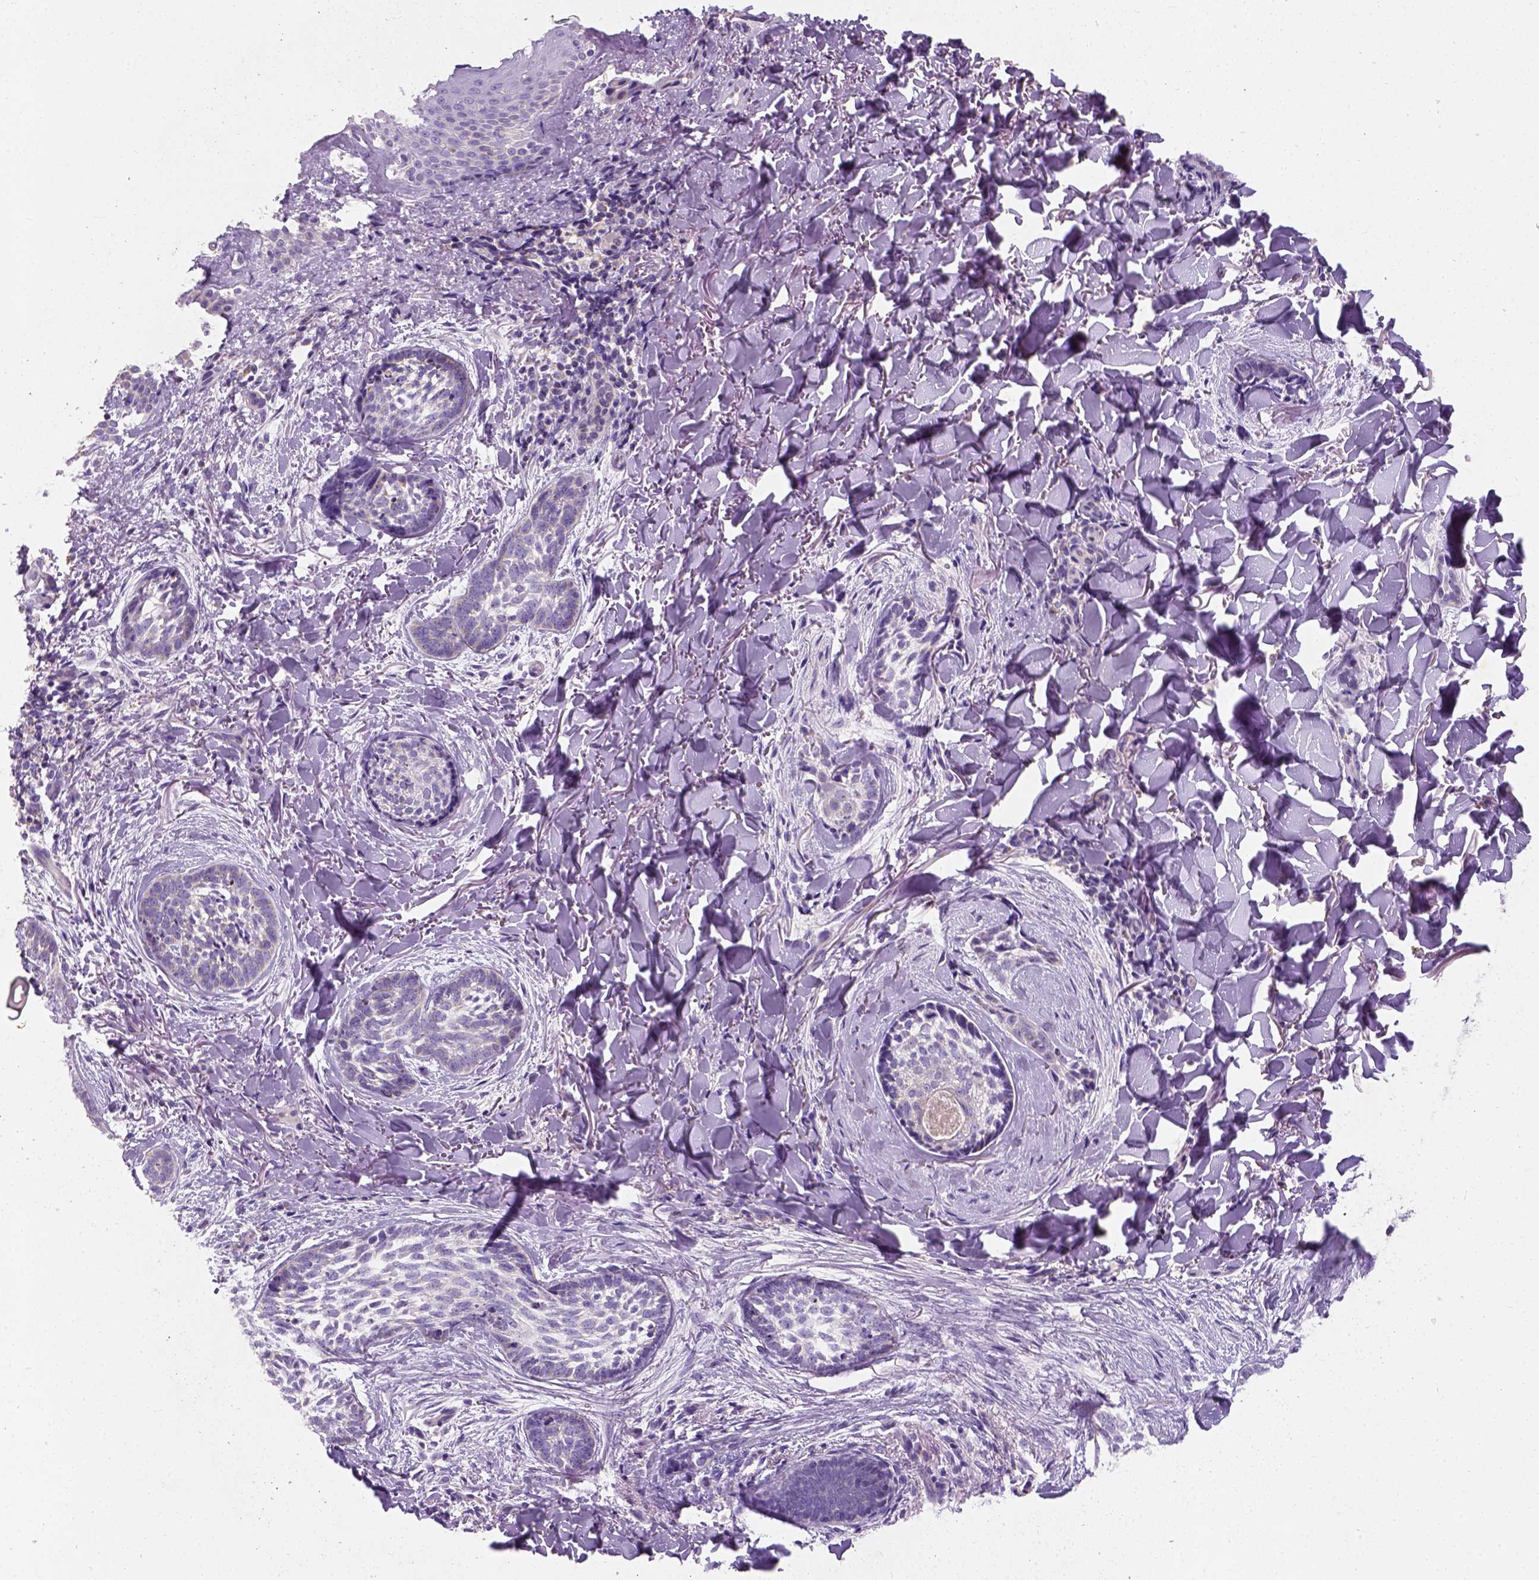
{"staining": {"intensity": "negative", "quantity": "none", "location": "none"}, "tissue": "skin cancer", "cell_type": "Tumor cells", "image_type": "cancer", "snomed": [{"axis": "morphology", "description": "Basal cell carcinoma"}, {"axis": "topography", "description": "Skin"}], "caption": "Photomicrograph shows no protein expression in tumor cells of skin cancer tissue. (DAB (3,3'-diaminobenzidine) immunohistochemistry (IHC) with hematoxylin counter stain).", "gene": "CHODL", "patient": {"sex": "female", "age": 68}}